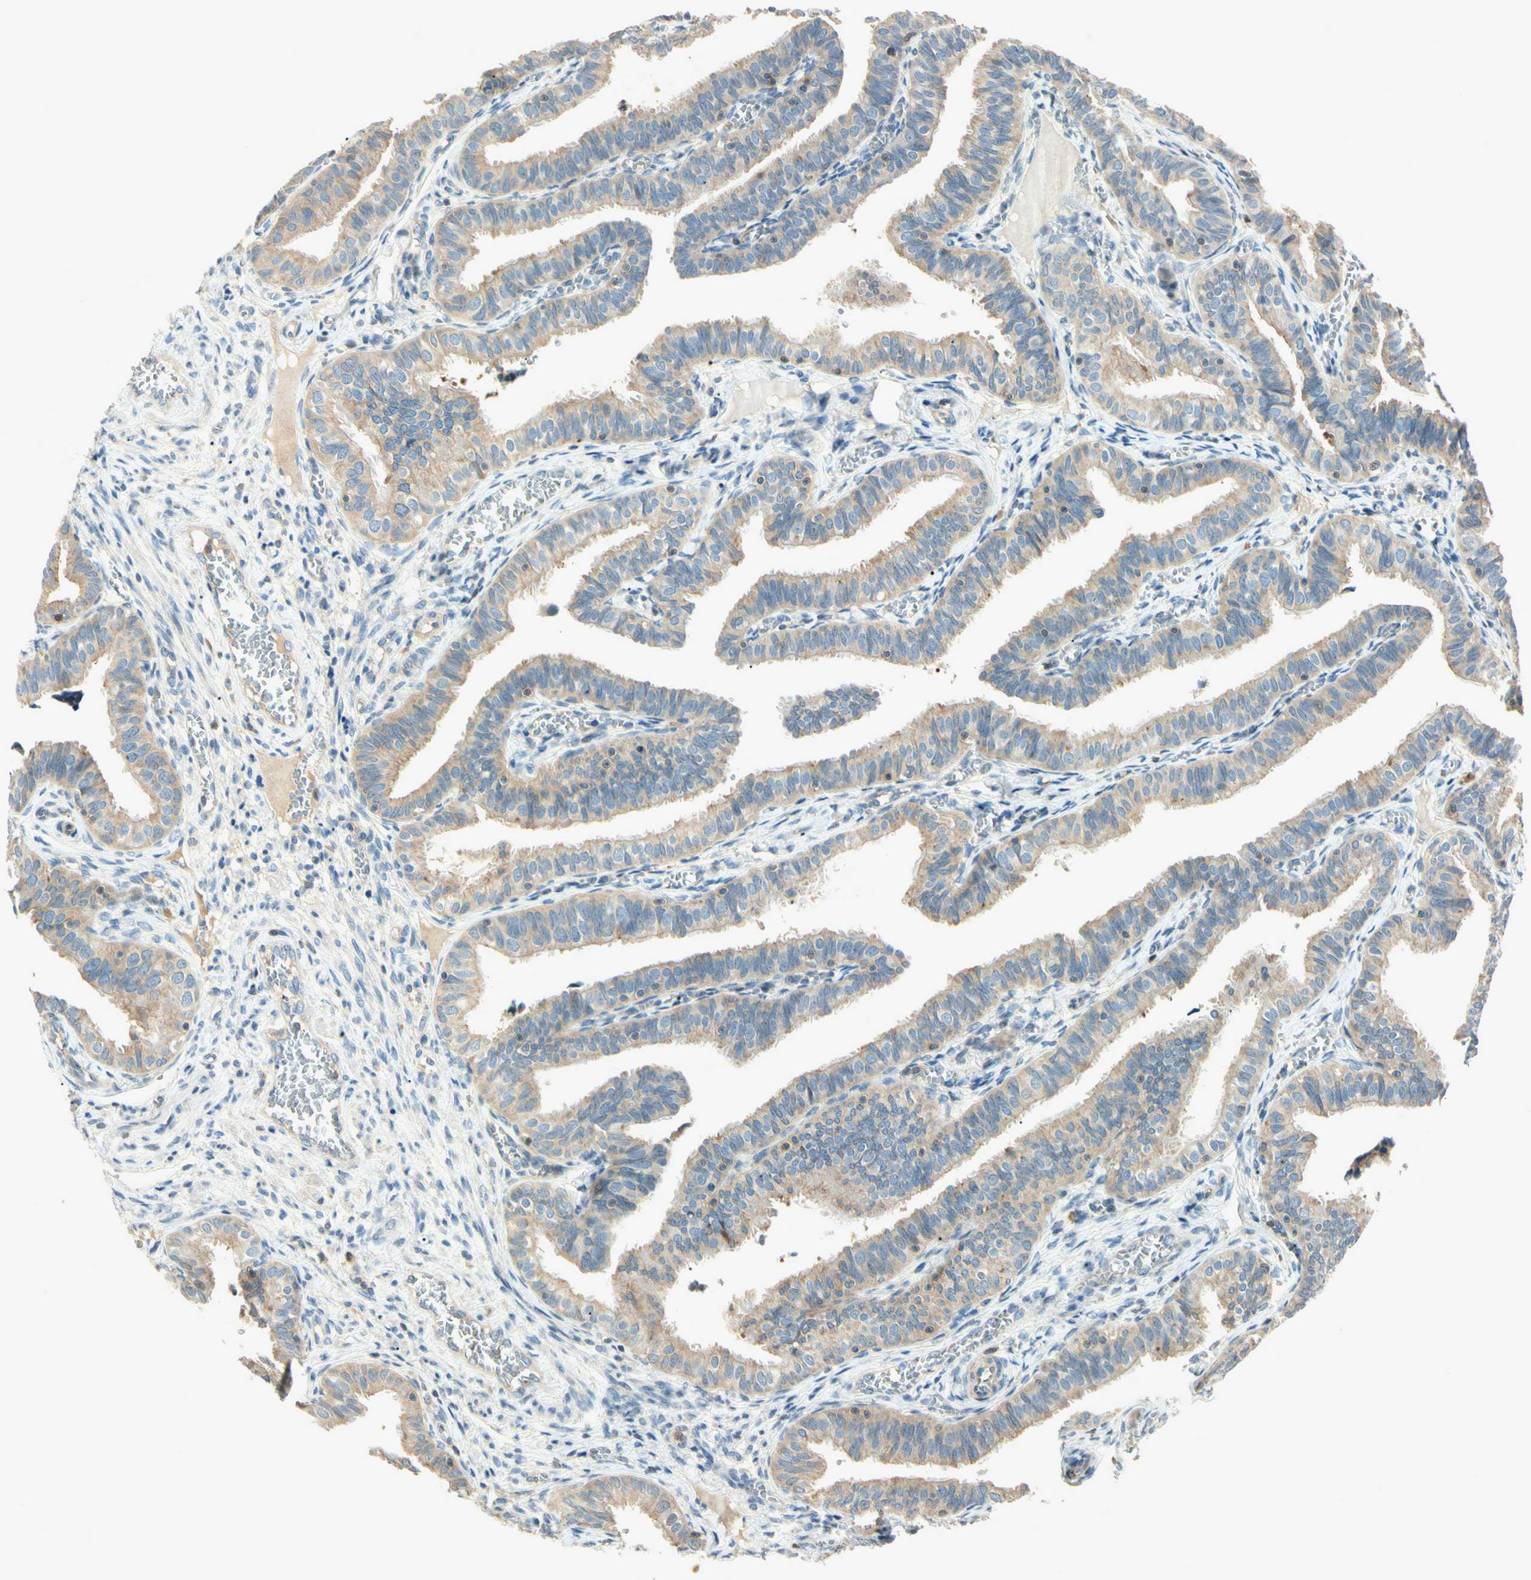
{"staining": {"intensity": "moderate", "quantity": "25%-75%", "location": "cytoplasmic/membranous"}, "tissue": "fallopian tube", "cell_type": "Glandular cells", "image_type": "normal", "snomed": [{"axis": "morphology", "description": "Normal tissue, NOS"}, {"axis": "topography", "description": "Fallopian tube"}], "caption": "The micrograph exhibits a brown stain indicating the presence of a protein in the cytoplasmic/membranous of glandular cells in fallopian tube.", "gene": "CDH6", "patient": {"sex": "female", "age": 46}}